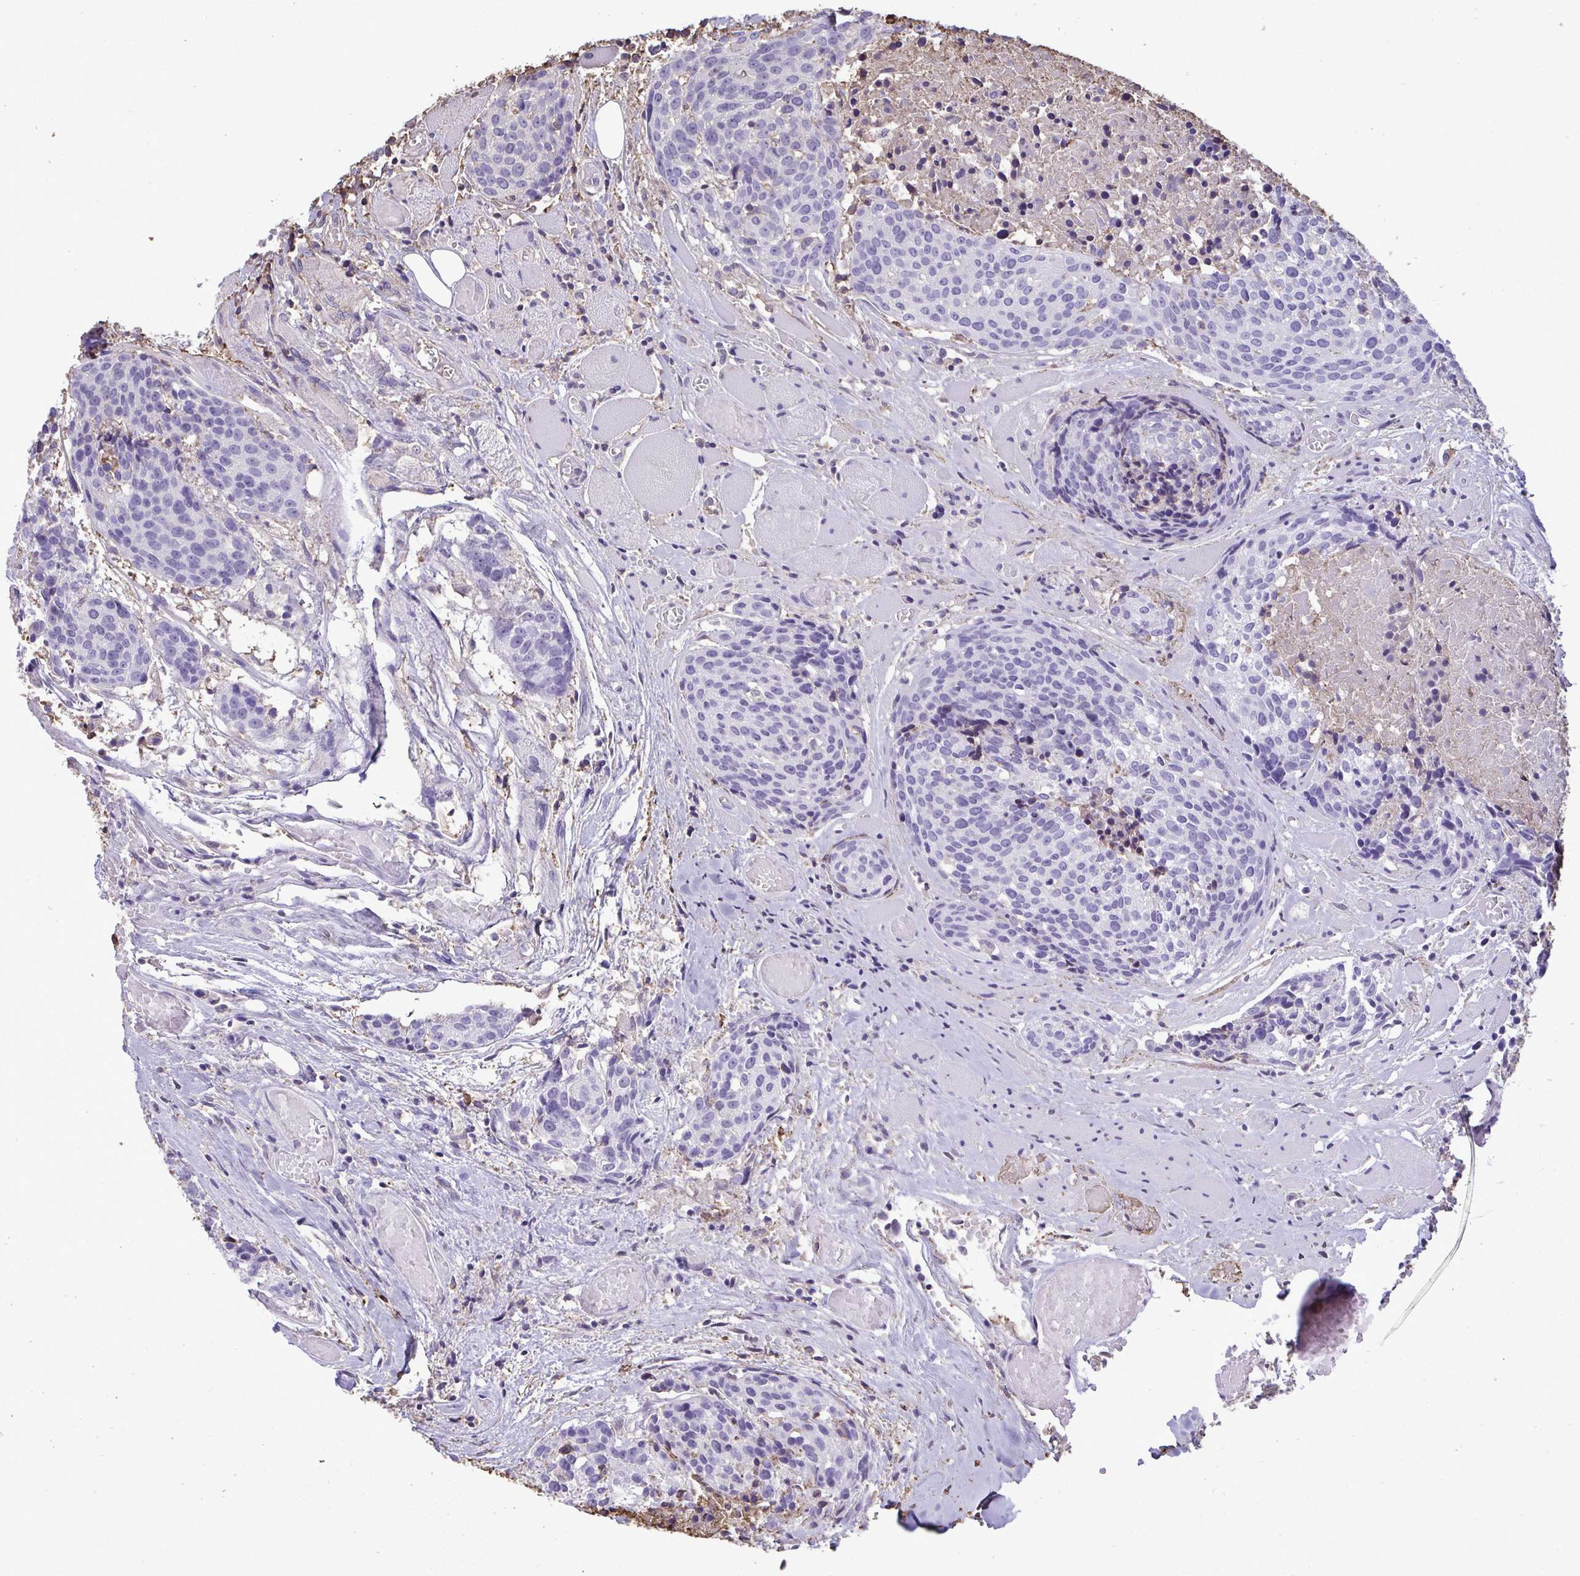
{"staining": {"intensity": "negative", "quantity": "none", "location": "none"}, "tissue": "head and neck cancer", "cell_type": "Tumor cells", "image_type": "cancer", "snomed": [{"axis": "morphology", "description": "Squamous cell carcinoma, NOS"}, {"axis": "topography", "description": "Oral tissue"}, {"axis": "topography", "description": "Head-Neck"}], "caption": "Tumor cells are negative for brown protein staining in head and neck cancer.", "gene": "ANXA5", "patient": {"sex": "male", "age": 64}}